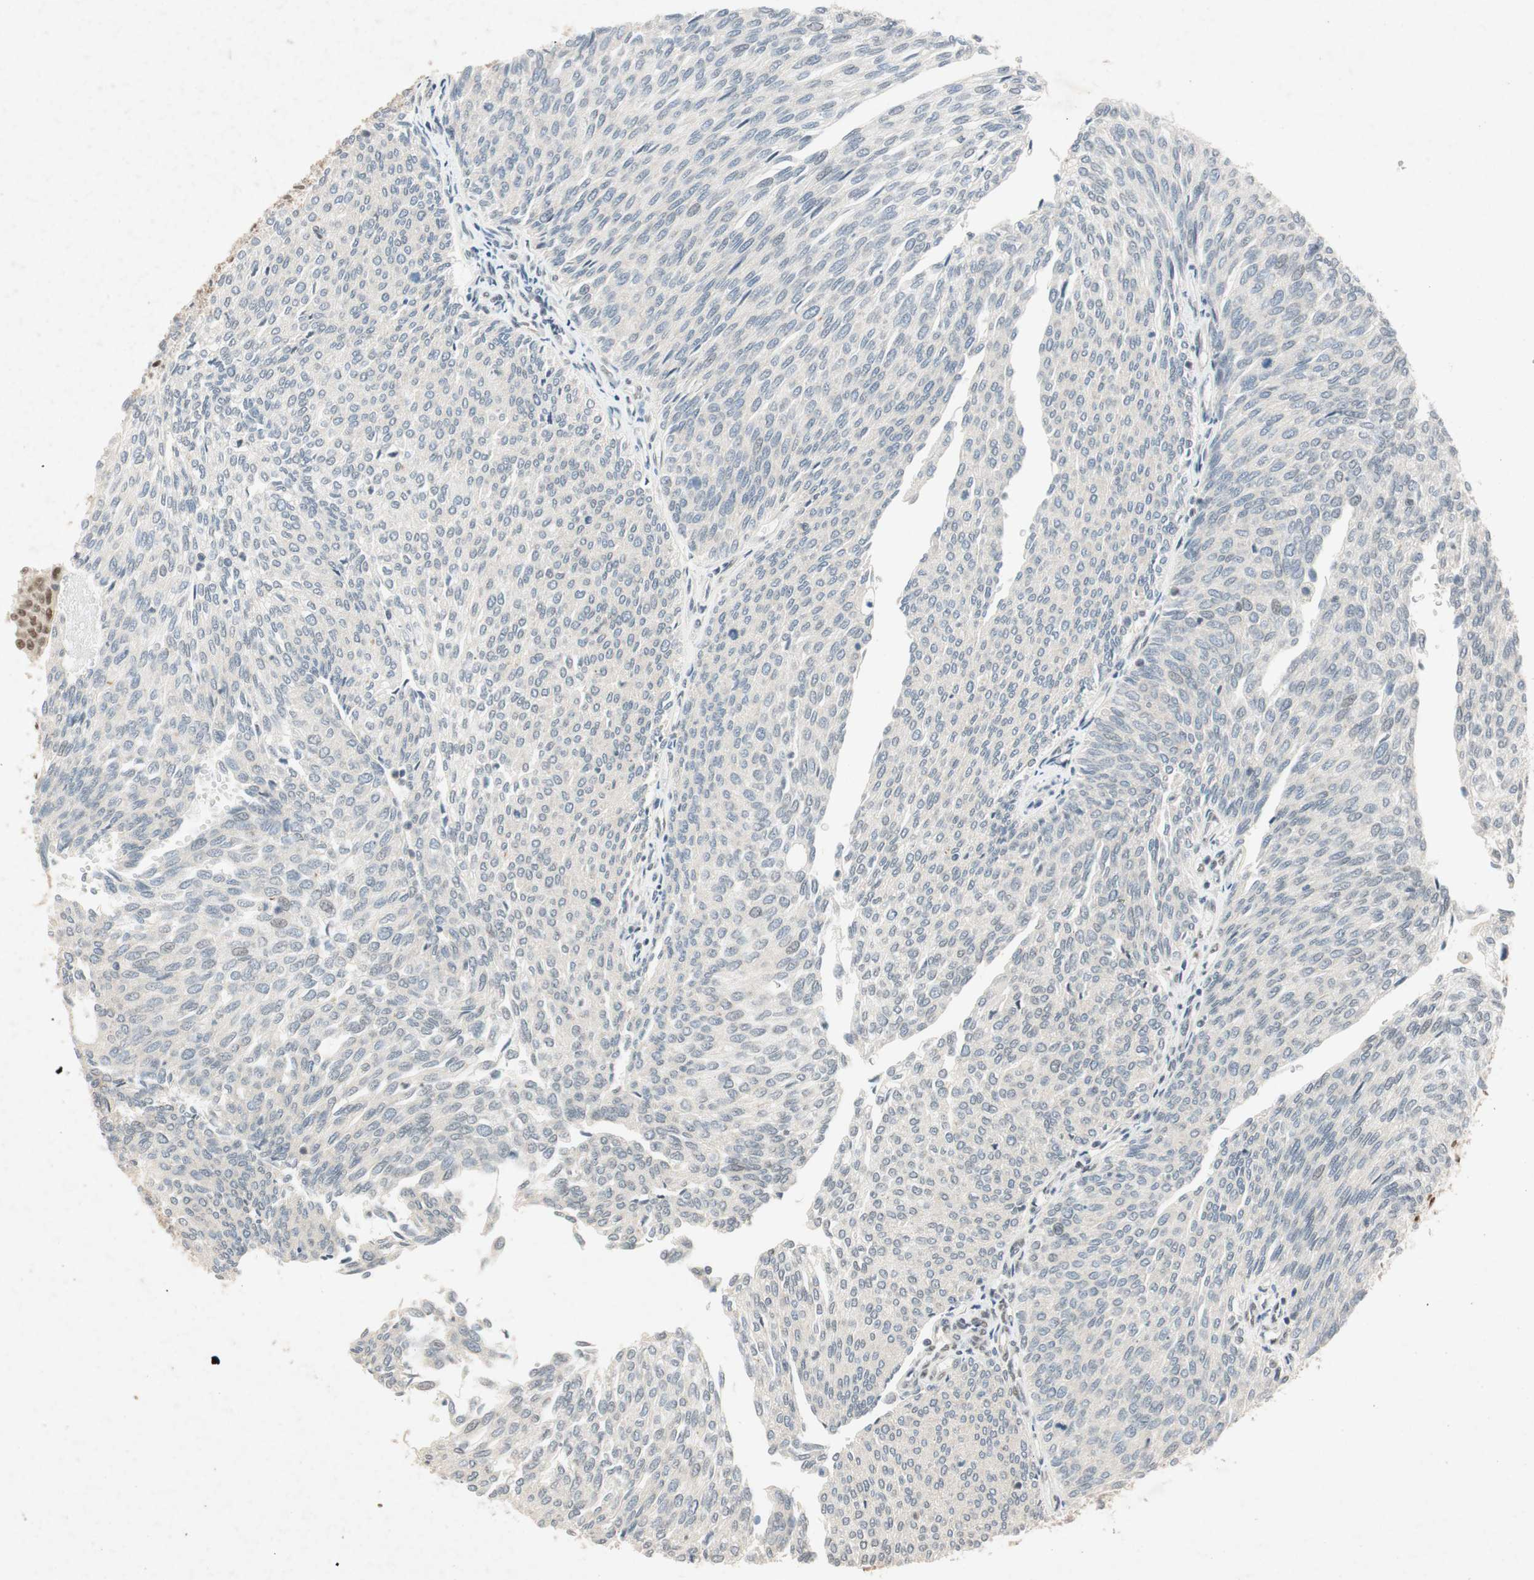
{"staining": {"intensity": "negative", "quantity": "none", "location": "none"}, "tissue": "urothelial cancer", "cell_type": "Tumor cells", "image_type": "cancer", "snomed": [{"axis": "morphology", "description": "Urothelial carcinoma, Low grade"}, {"axis": "topography", "description": "Urinary bladder"}], "caption": "Immunohistochemistry of low-grade urothelial carcinoma demonstrates no staining in tumor cells.", "gene": "NCBP3", "patient": {"sex": "female", "age": 79}}